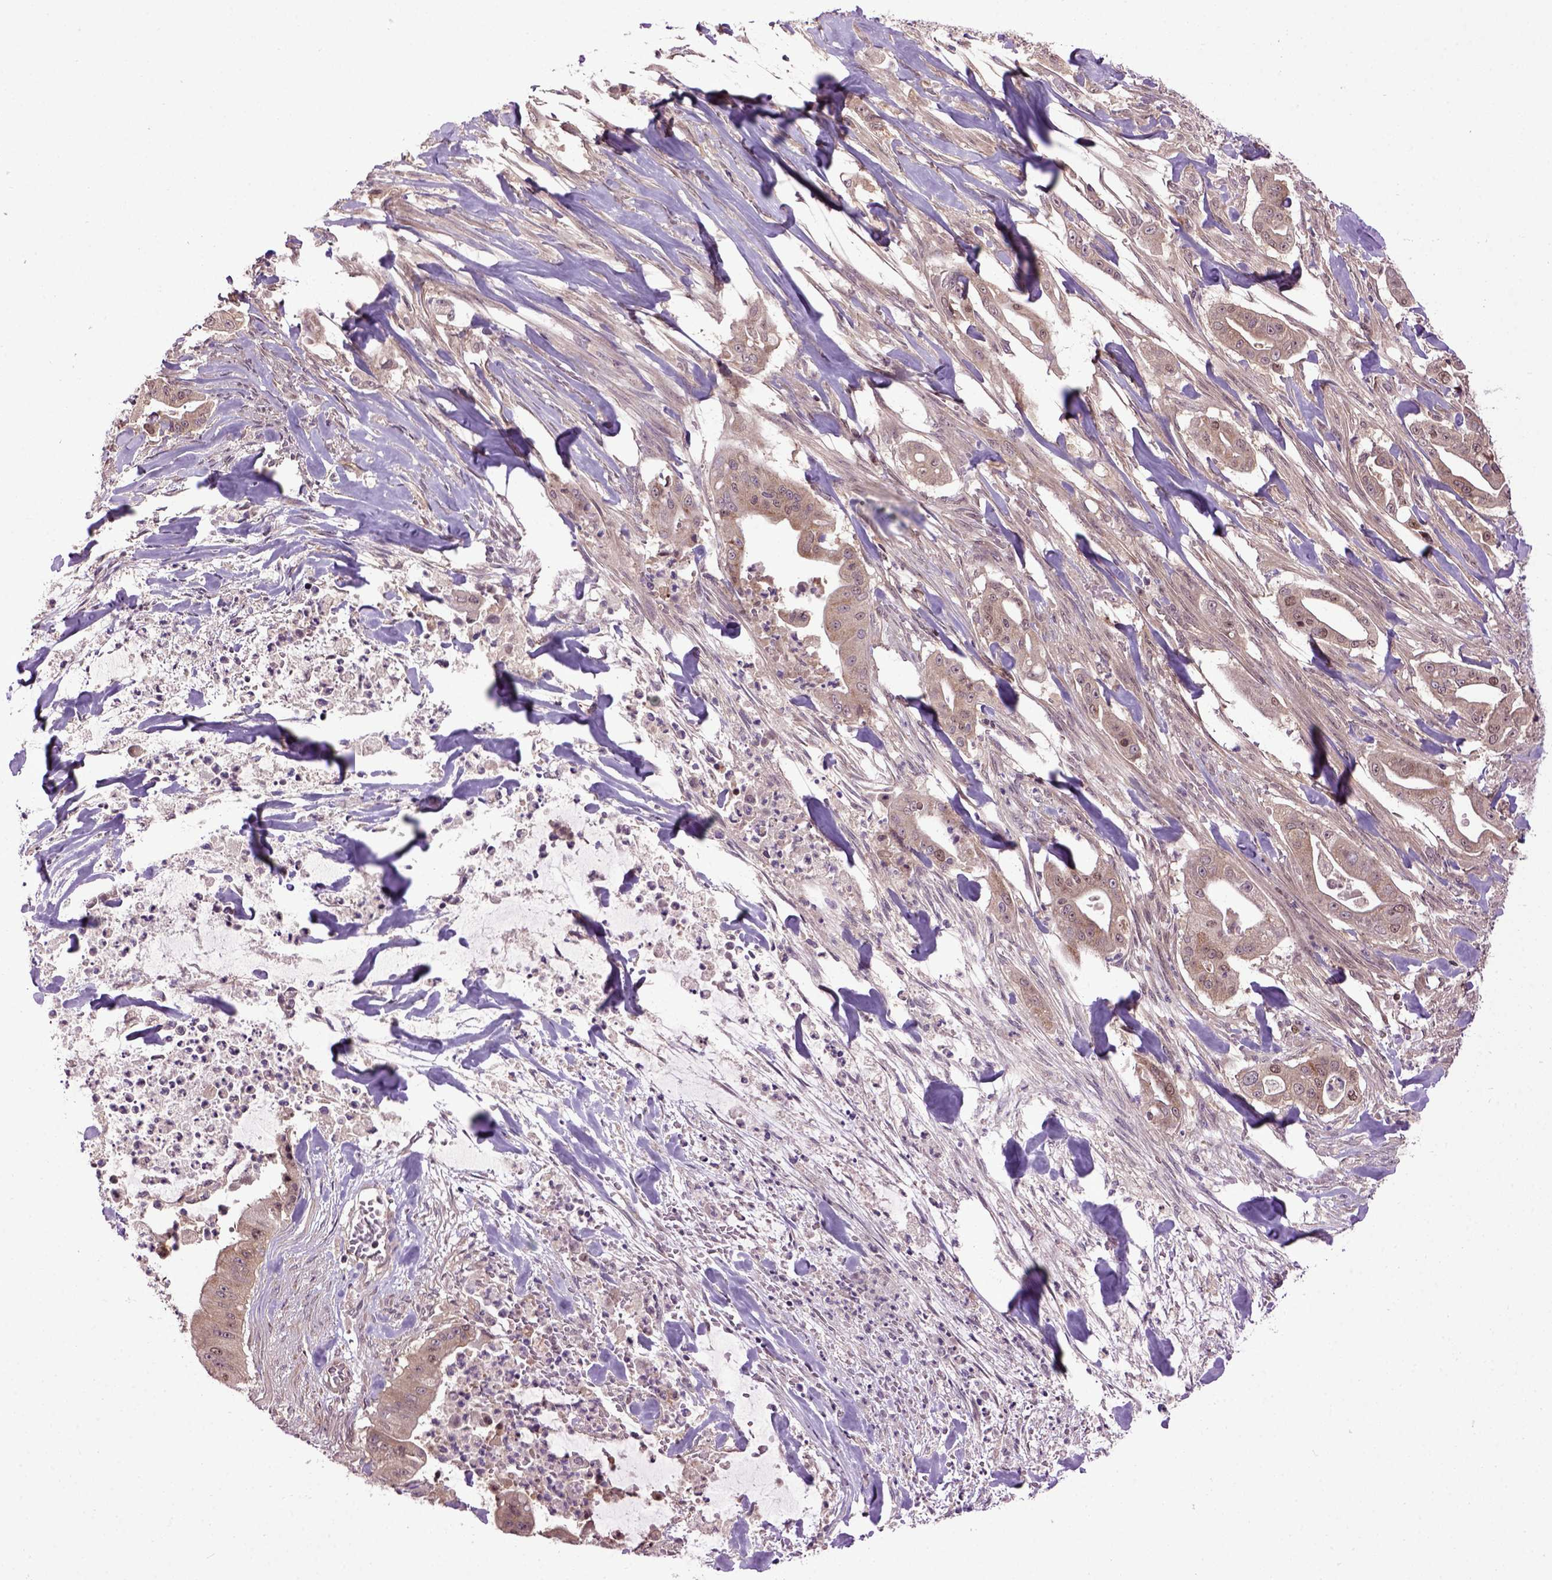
{"staining": {"intensity": "moderate", "quantity": ">75%", "location": "cytoplasmic/membranous"}, "tissue": "pancreatic cancer", "cell_type": "Tumor cells", "image_type": "cancer", "snomed": [{"axis": "morphology", "description": "Normal tissue, NOS"}, {"axis": "morphology", "description": "Inflammation, NOS"}, {"axis": "morphology", "description": "Adenocarcinoma, NOS"}, {"axis": "topography", "description": "Pancreas"}], "caption": "Immunohistochemistry (IHC) of human pancreatic adenocarcinoma displays medium levels of moderate cytoplasmic/membranous positivity in approximately >75% of tumor cells.", "gene": "WDR48", "patient": {"sex": "male", "age": 57}}